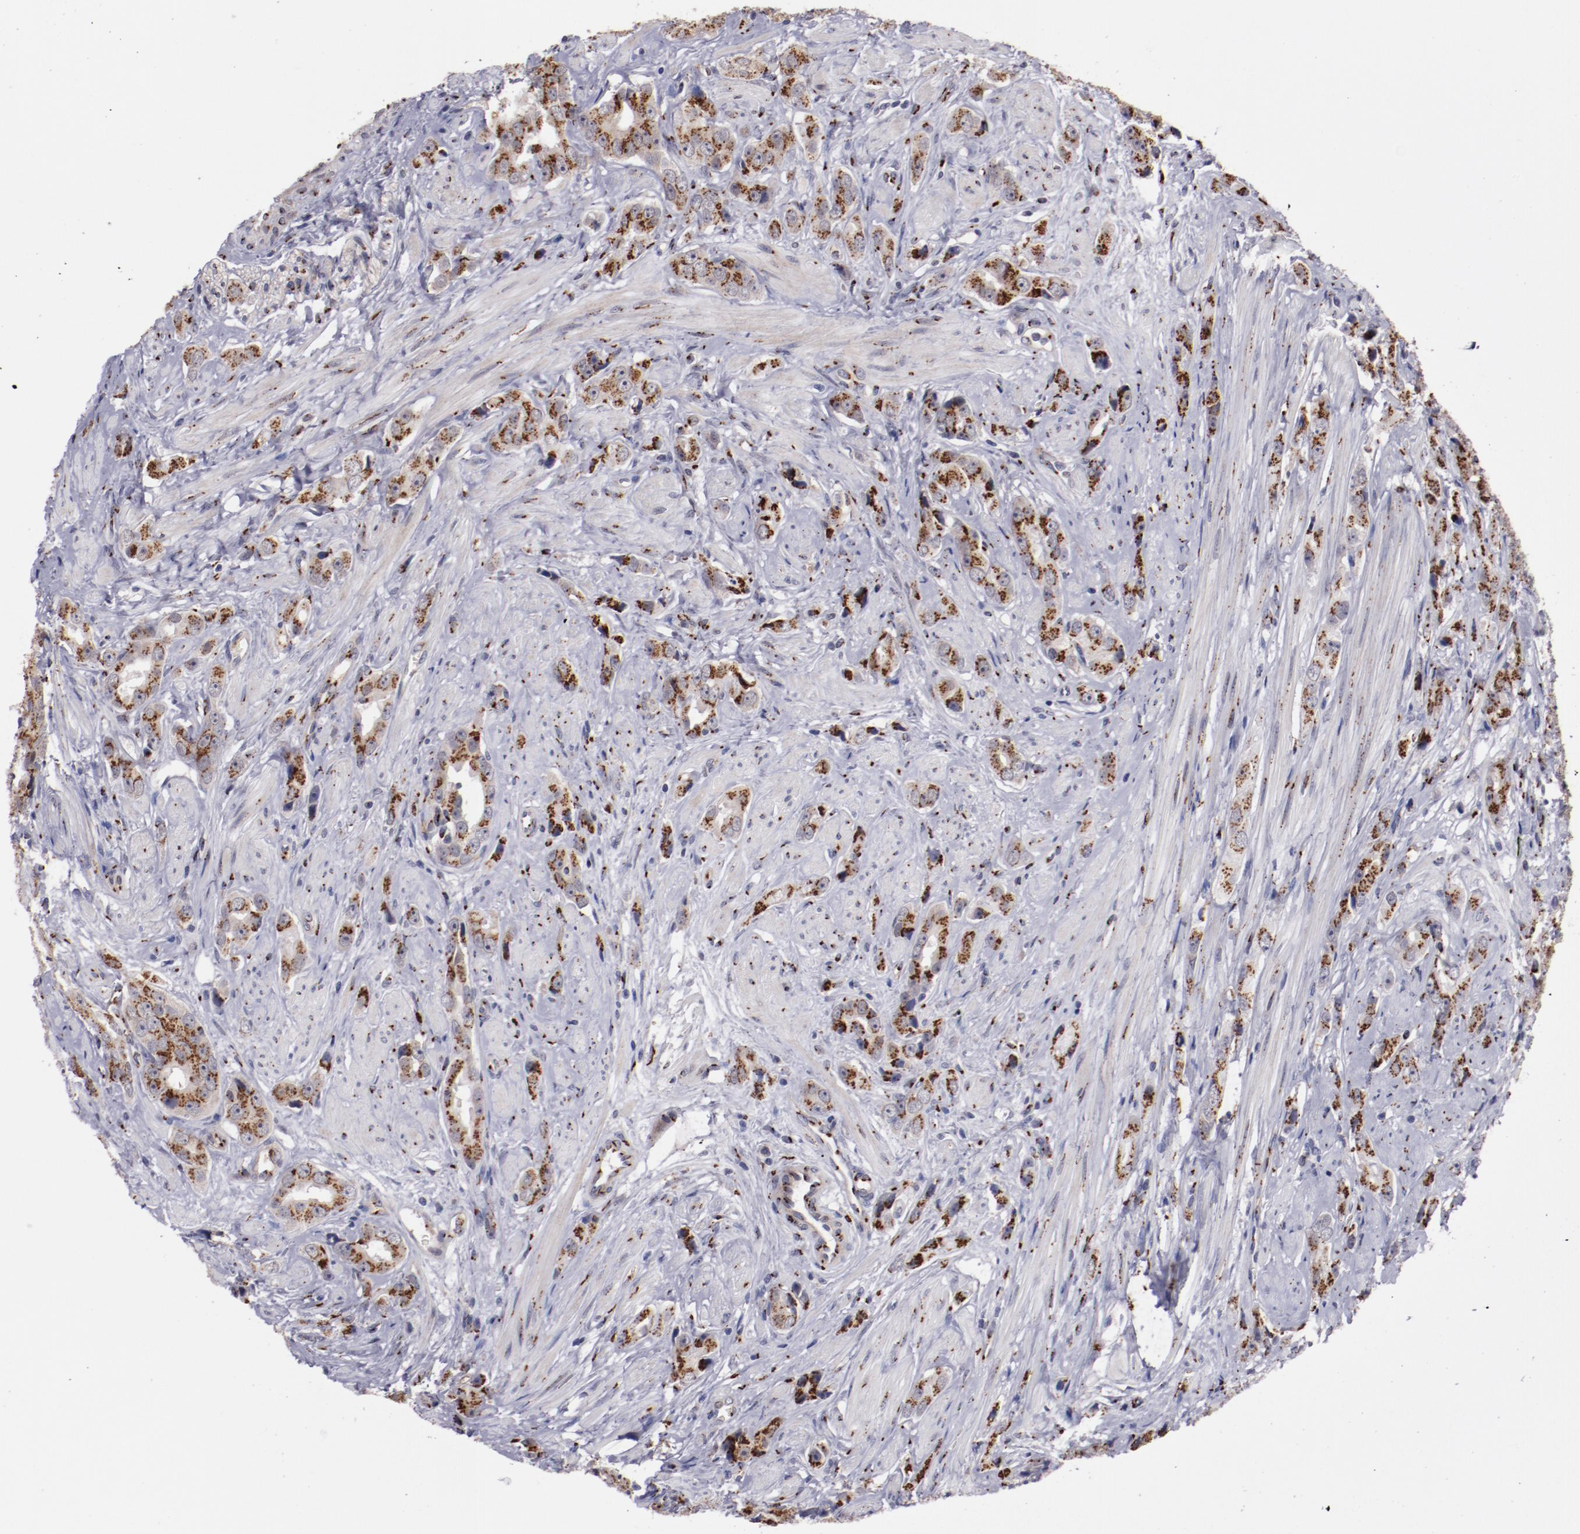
{"staining": {"intensity": "strong", "quantity": ">75%", "location": "cytoplasmic/membranous"}, "tissue": "prostate cancer", "cell_type": "Tumor cells", "image_type": "cancer", "snomed": [{"axis": "morphology", "description": "Adenocarcinoma, Medium grade"}, {"axis": "topography", "description": "Prostate"}], "caption": "An immunohistochemistry photomicrograph of tumor tissue is shown. Protein staining in brown labels strong cytoplasmic/membranous positivity in prostate cancer (medium-grade adenocarcinoma) within tumor cells.", "gene": "GOLIM4", "patient": {"sex": "male", "age": 53}}